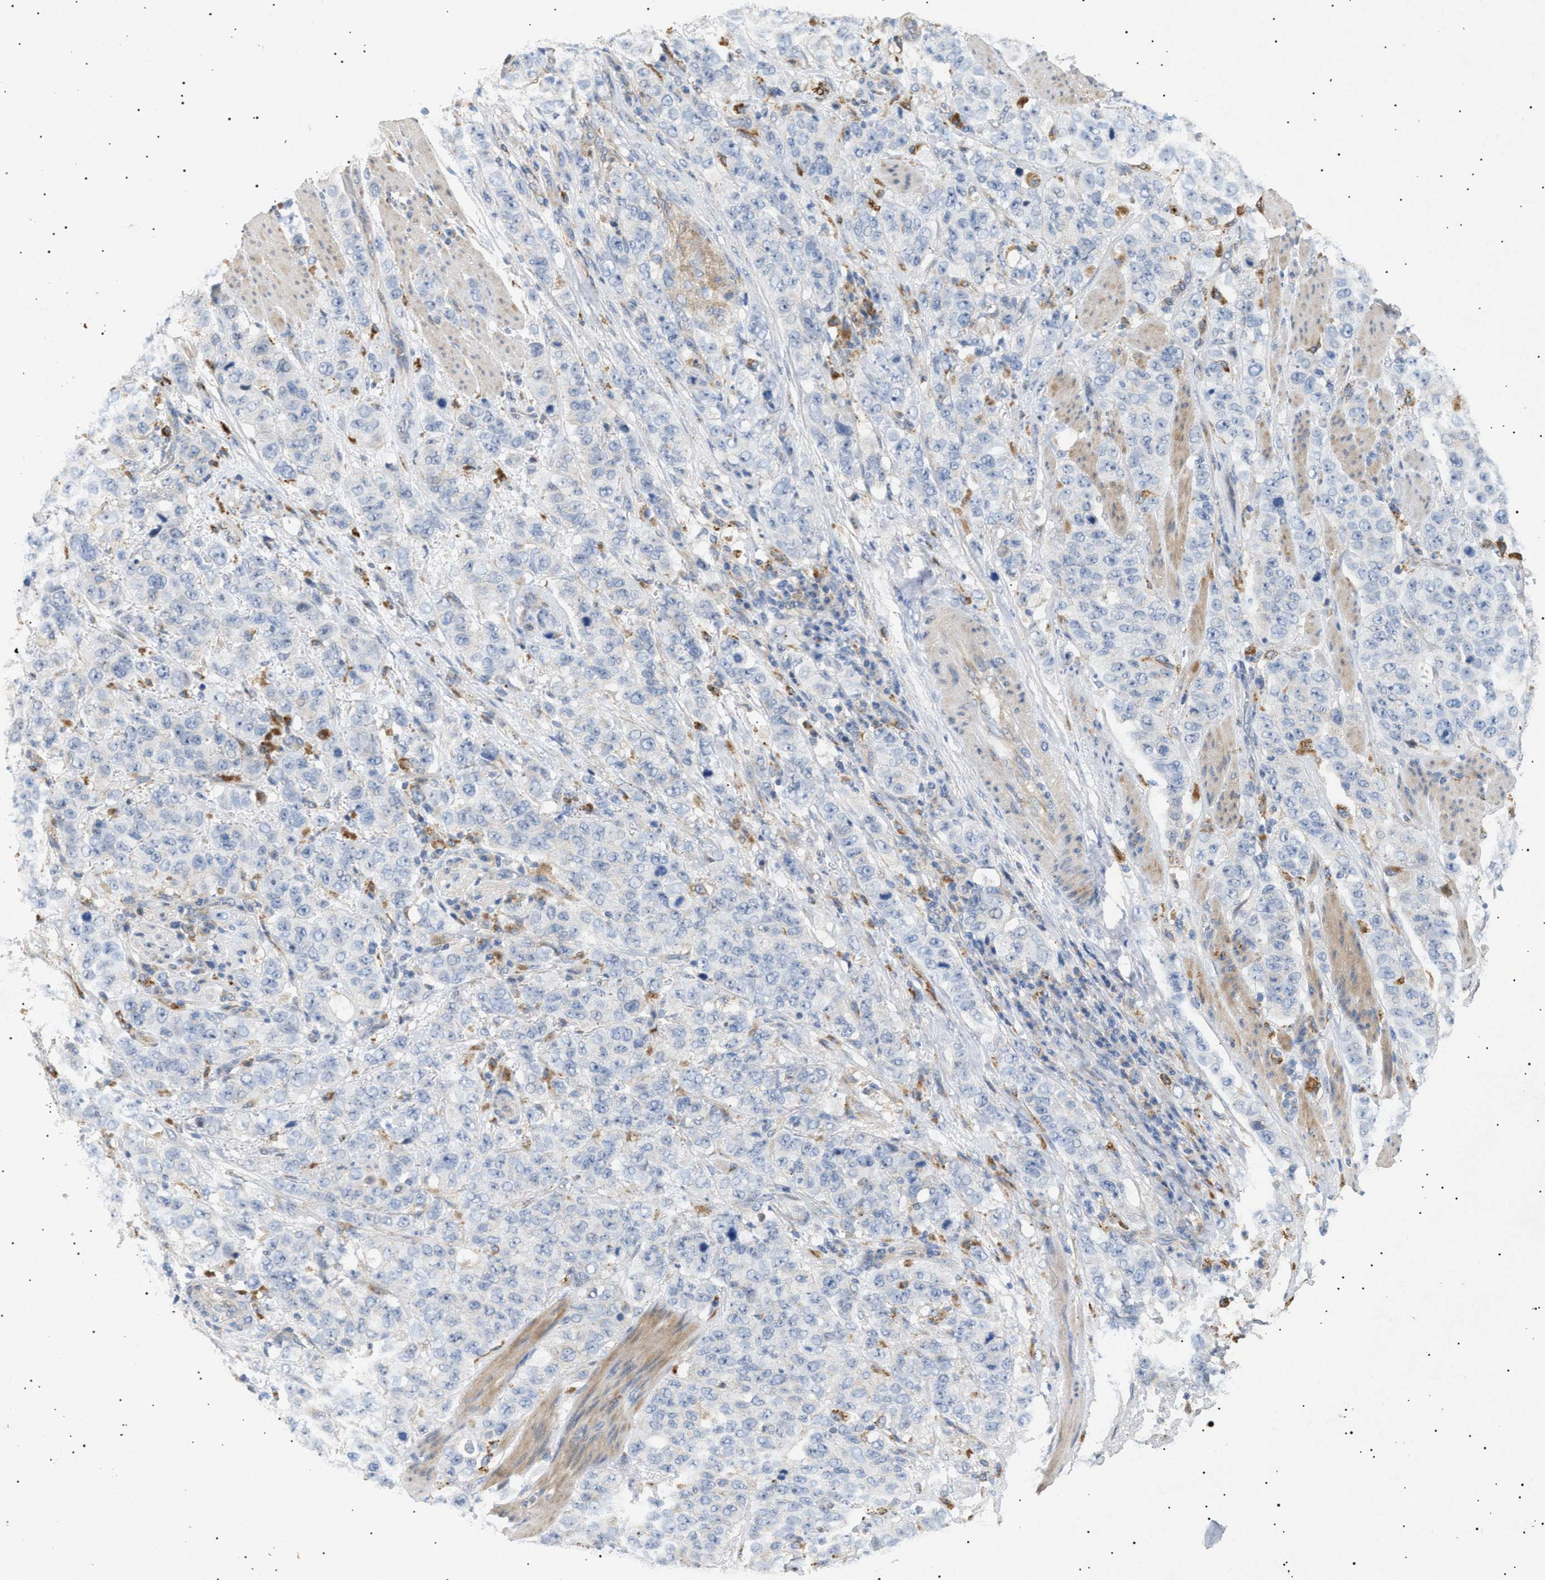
{"staining": {"intensity": "negative", "quantity": "none", "location": "none"}, "tissue": "stomach cancer", "cell_type": "Tumor cells", "image_type": "cancer", "snomed": [{"axis": "morphology", "description": "Adenocarcinoma, NOS"}, {"axis": "topography", "description": "Stomach"}], "caption": "Immunohistochemistry histopathology image of human adenocarcinoma (stomach) stained for a protein (brown), which exhibits no staining in tumor cells. The staining is performed using DAB brown chromogen with nuclei counter-stained in using hematoxylin.", "gene": "SIRT5", "patient": {"sex": "male", "age": 48}}